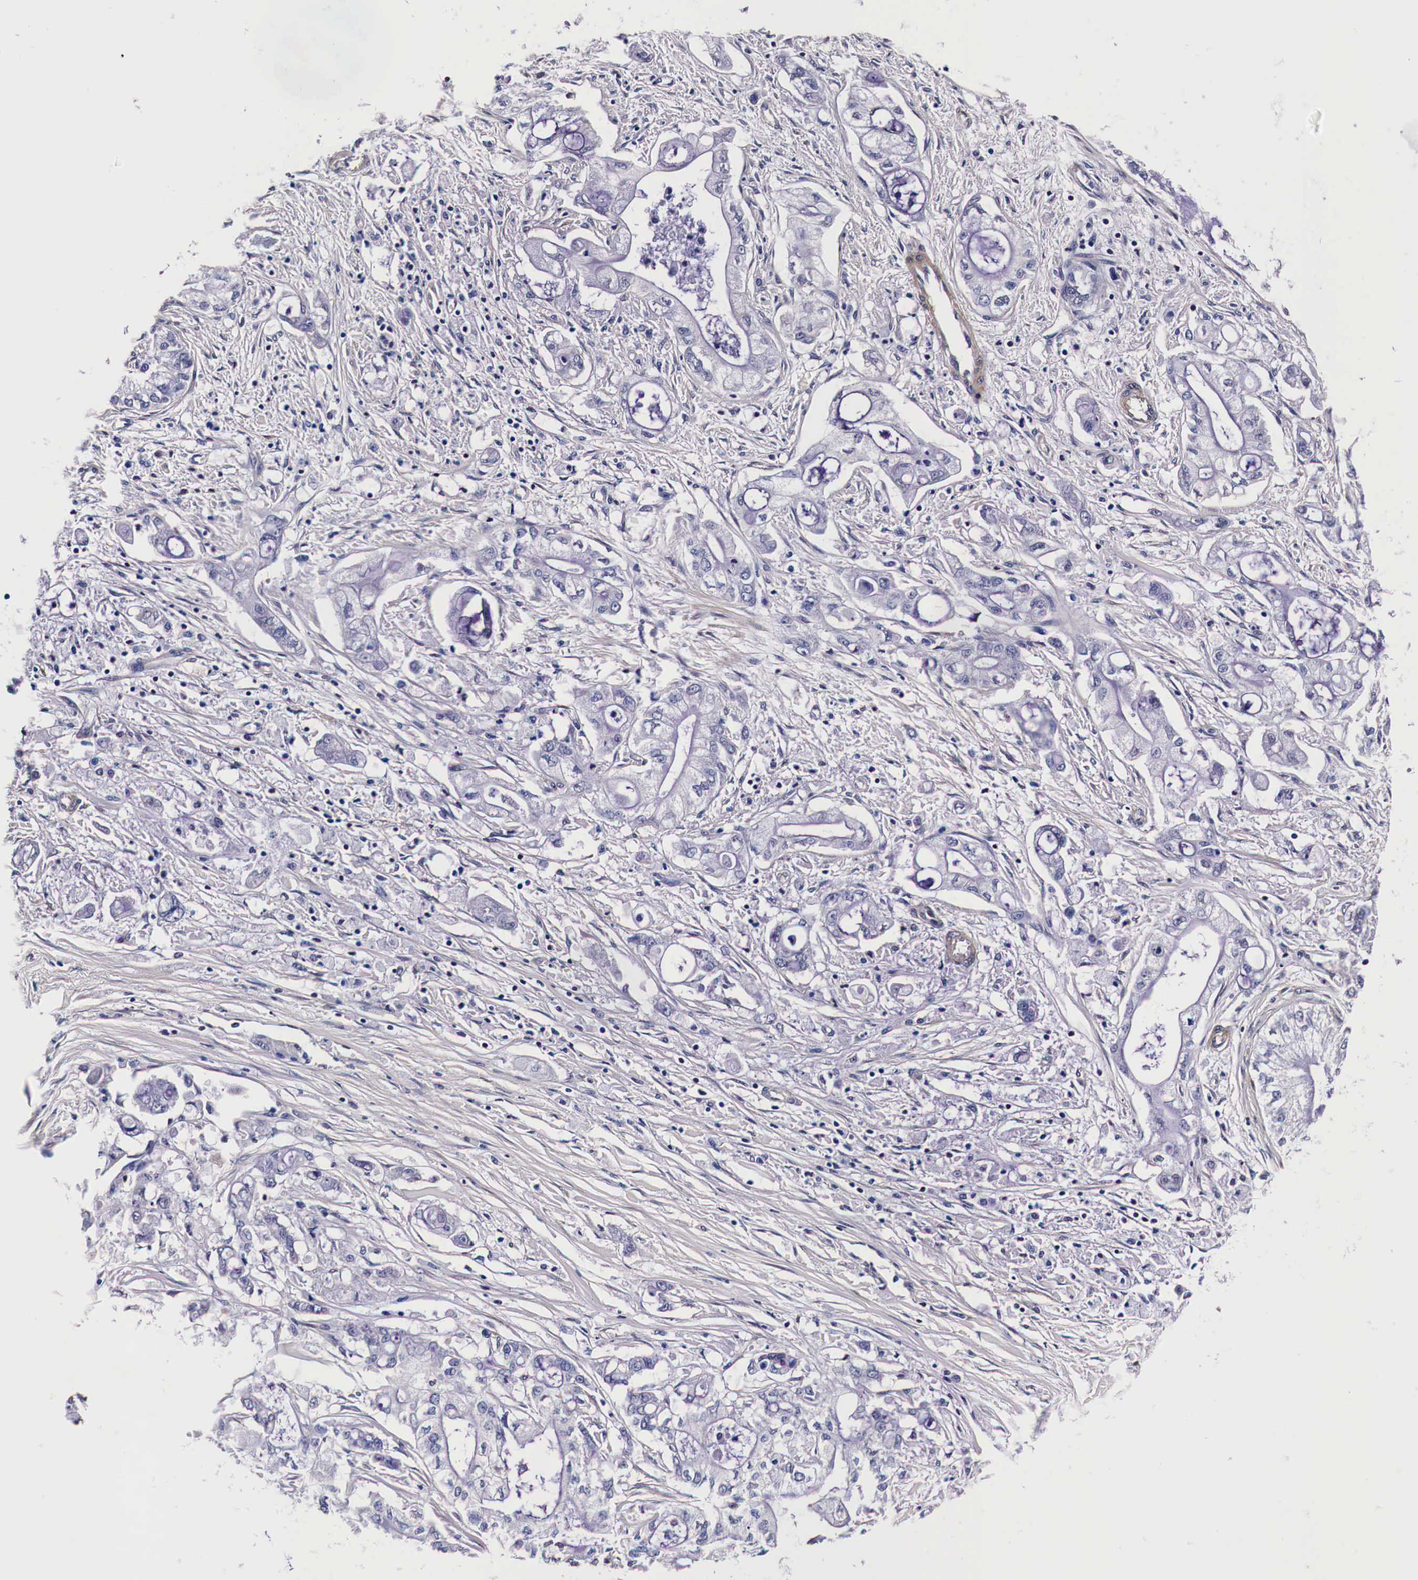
{"staining": {"intensity": "negative", "quantity": "none", "location": "none"}, "tissue": "pancreatic cancer", "cell_type": "Tumor cells", "image_type": "cancer", "snomed": [{"axis": "morphology", "description": "Adenocarcinoma, NOS"}, {"axis": "topography", "description": "Pancreas"}], "caption": "An image of pancreatic cancer (adenocarcinoma) stained for a protein displays no brown staining in tumor cells. (Stains: DAB IHC with hematoxylin counter stain, Microscopy: brightfield microscopy at high magnification).", "gene": "HSPB1", "patient": {"sex": "male", "age": 79}}